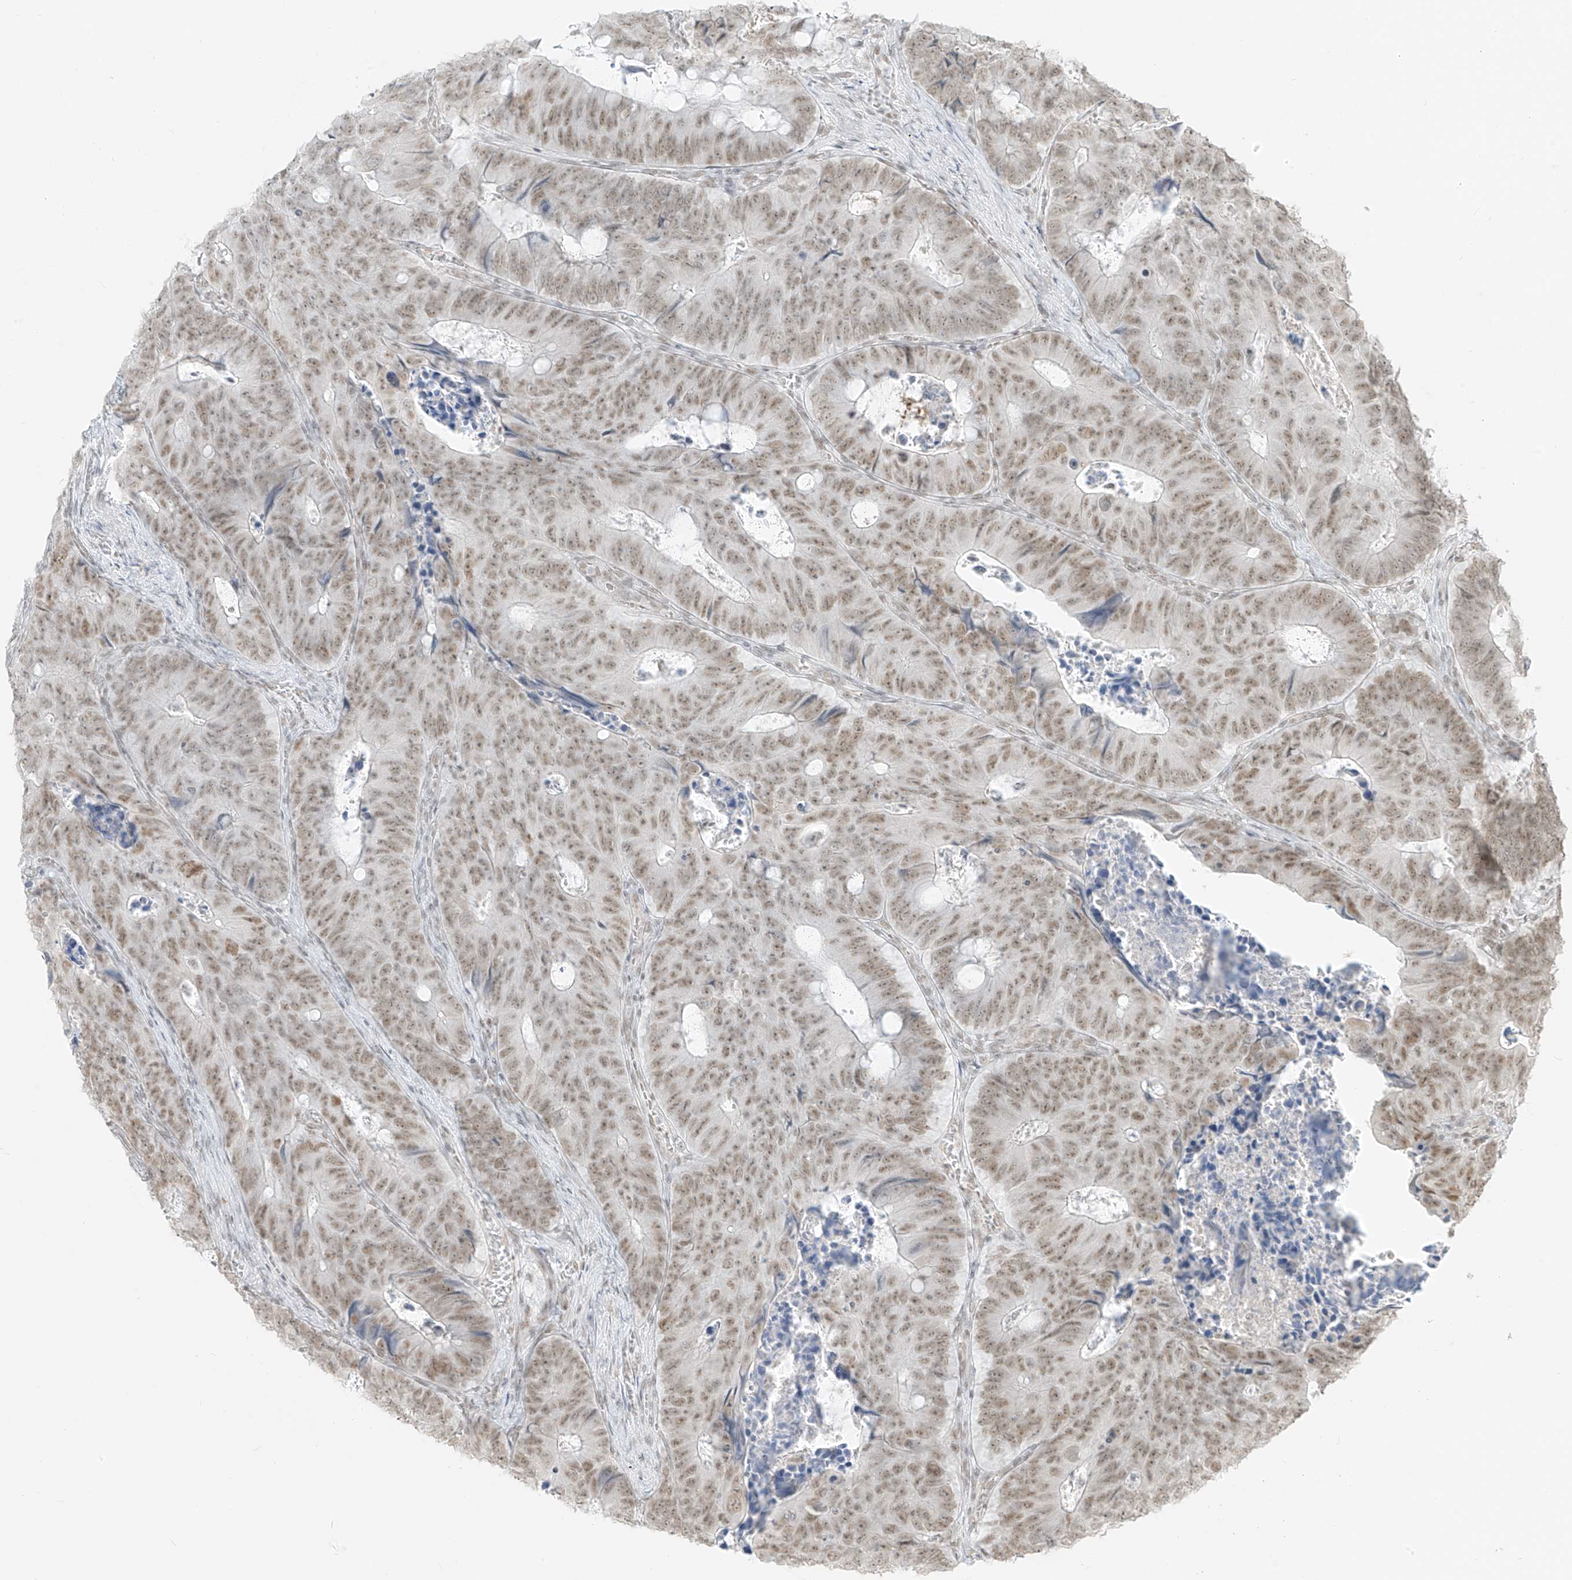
{"staining": {"intensity": "moderate", "quantity": ">75%", "location": "nuclear"}, "tissue": "colorectal cancer", "cell_type": "Tumor cells", "image_type": "cancer", "snomed": [{"axis": "morphology", "description": "Adenocarcinoma, NOS"}, {"axis": "topography", "description": "Colon"}], "caption": "IHC histopathology image of neoplastic tissue: human colorectal cancer stained using immunohistochemistry (IHC) displays medium levels of moderate protein expression localized specifically in the nuclear of tumor cells, appearing as a nuclear brown color.", "gene": "SUPT5H", "patient": {"sex": "male", "age": 87}}